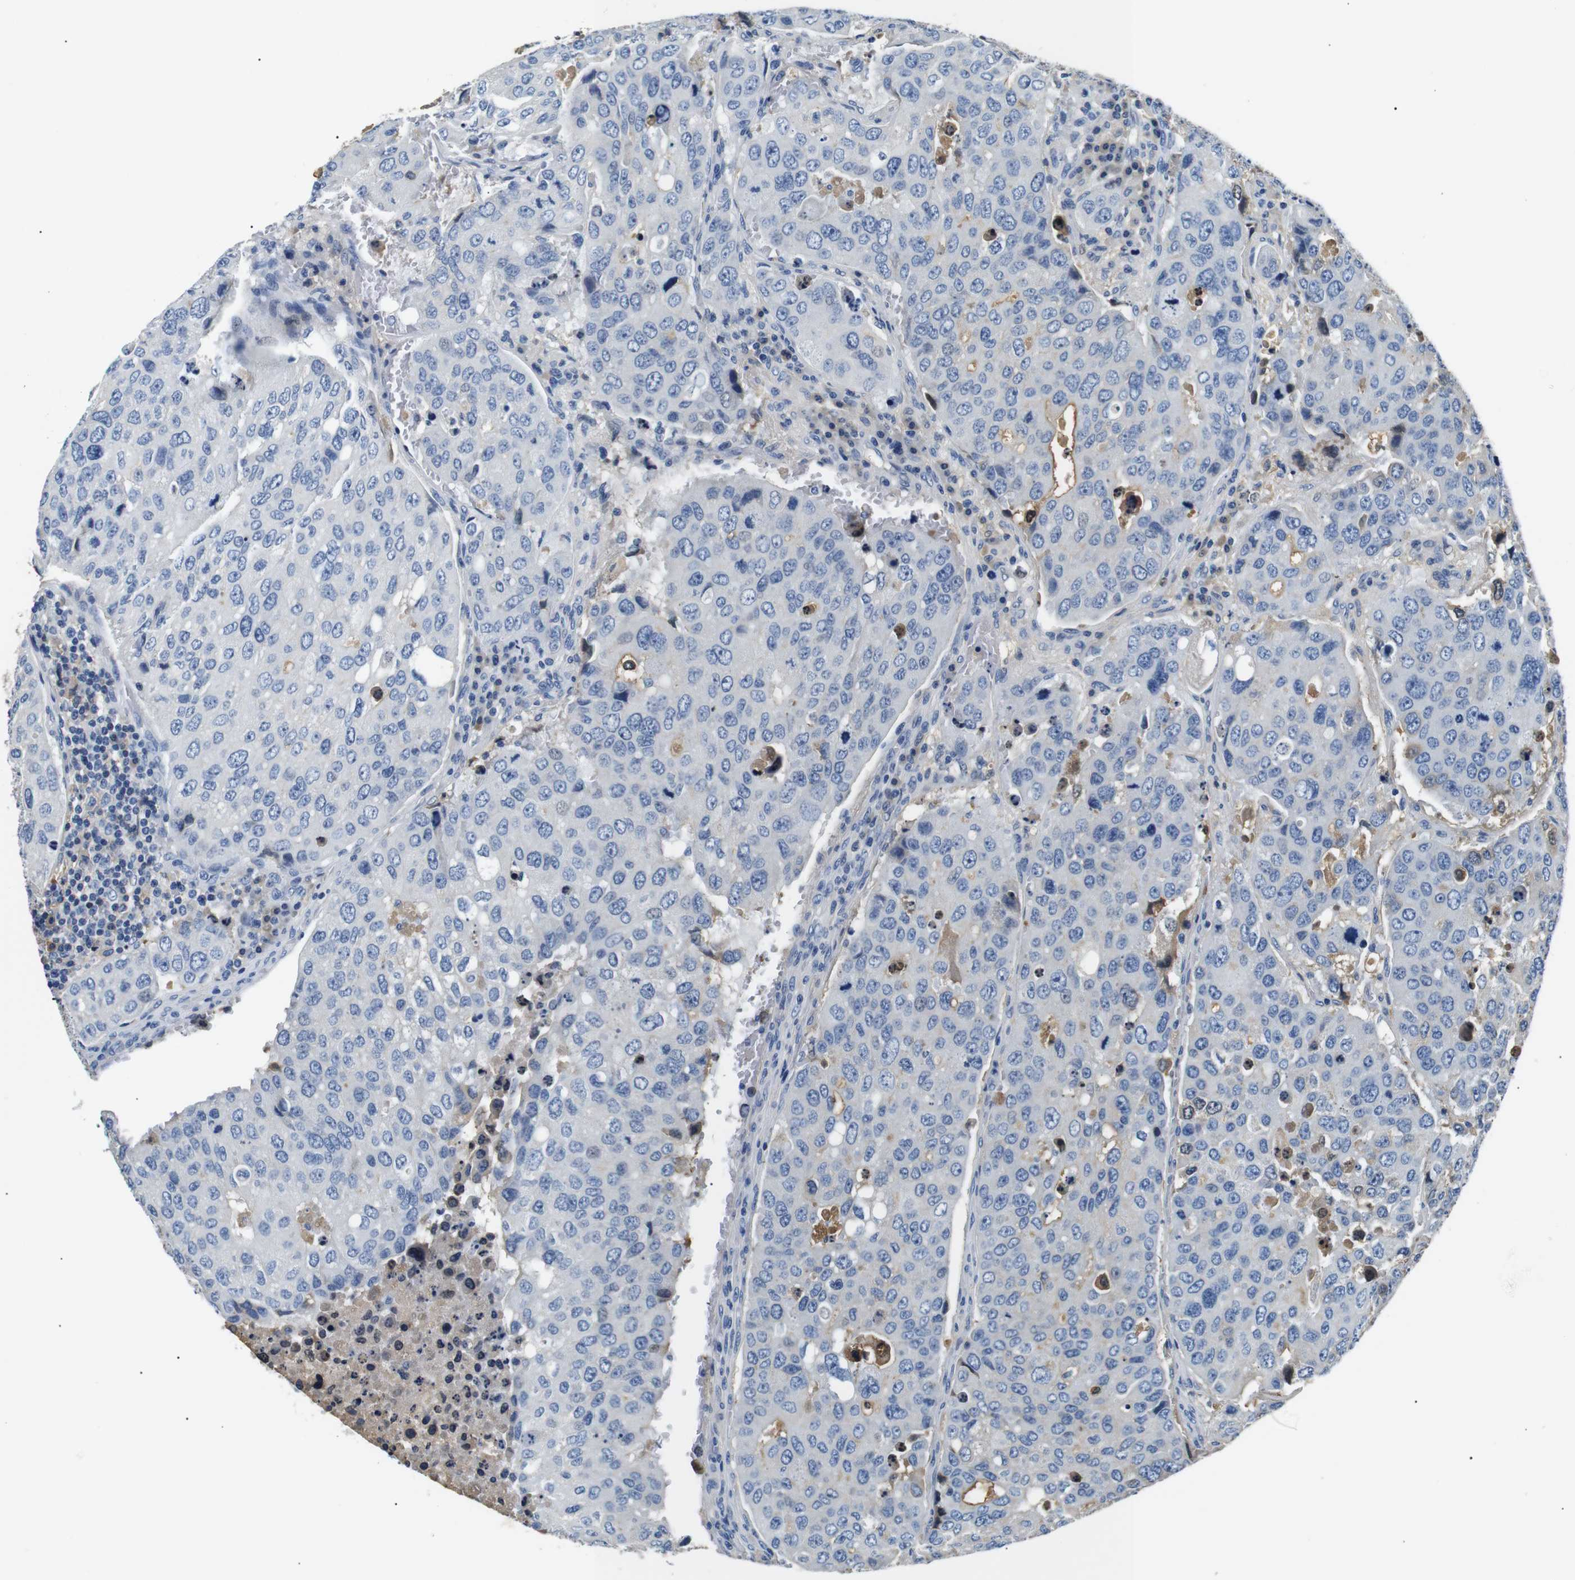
{"staining": {"intensity": "weak", "quantity": "25%-75%", "location": "cytoplasmic/membranous"}, "tissue": "urothelial cancer", "cell_type": "Tumor cells", "image_type": "cancer", "snomed": [{"axis": "morphology", "description": "Urothelial carcinoma, High grade"}, {"axis": "topography", "description": "Lymph node"}, {"axis": "topography", "description": "Urinary bladder"}], "caption": "This is an image of immunohistochemistry staining of high-grade urothelial carcinoma, which shows weak positivity in the cytoplasmic/membranous of tumor cells.", "gene": "LHCGR", "patient": {"sex": "male", "age": 51}}